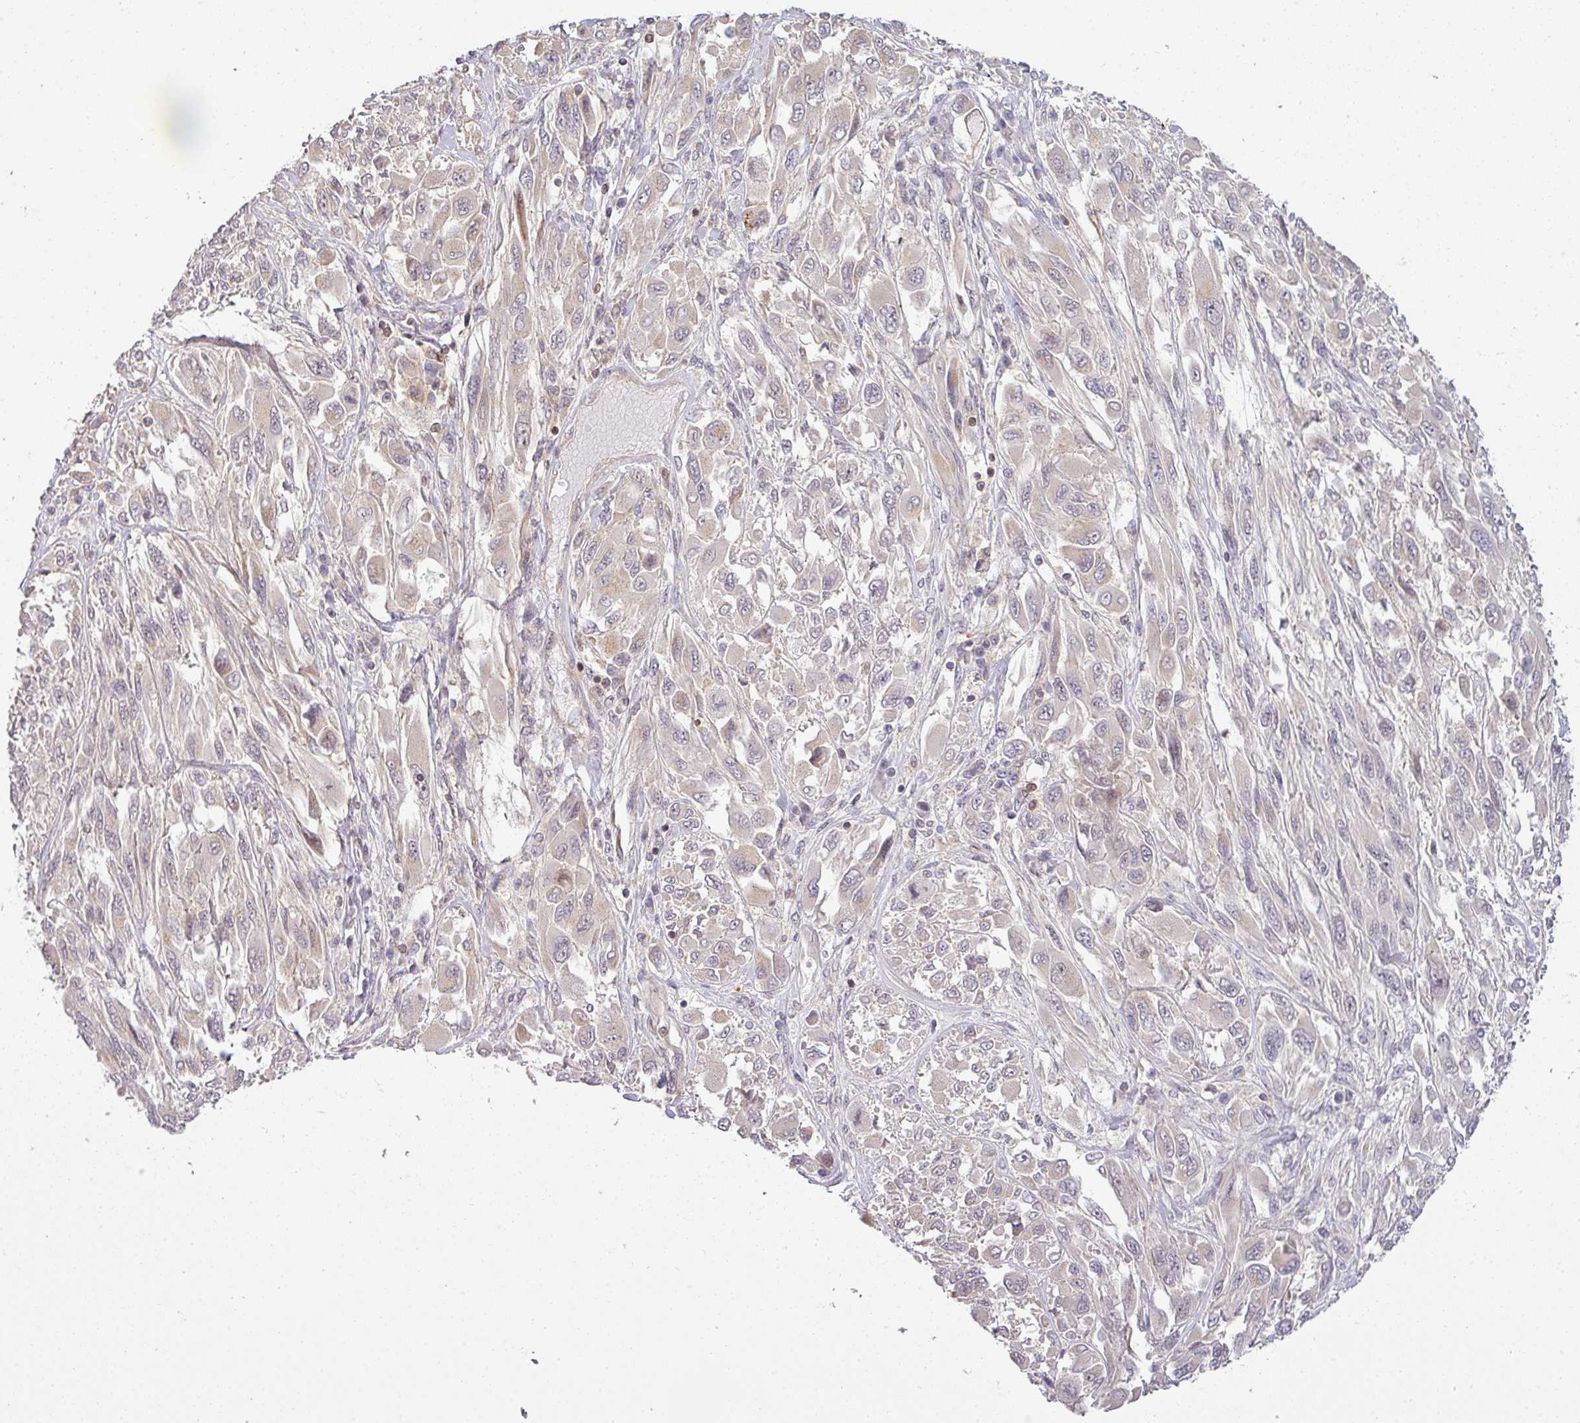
{"staining": {"intensity": "negative", "quantity": "none", "location": "none"}, "tissue": "melanoma", "cell_type": "Tumor cells", "image_type": "cancer", "snomed": [{"axis": "morphology", "description": "Malignant melanoma, NOS"}, {"axis": "topography", "description": "Skin"}], "caption": "IHC photomicrograph of malignant melanoma stained for a protein (brown), which demonstrates no expression in tumor cells.", "gene": "NIN", "patient": {"sex": "female", "age": 91}}